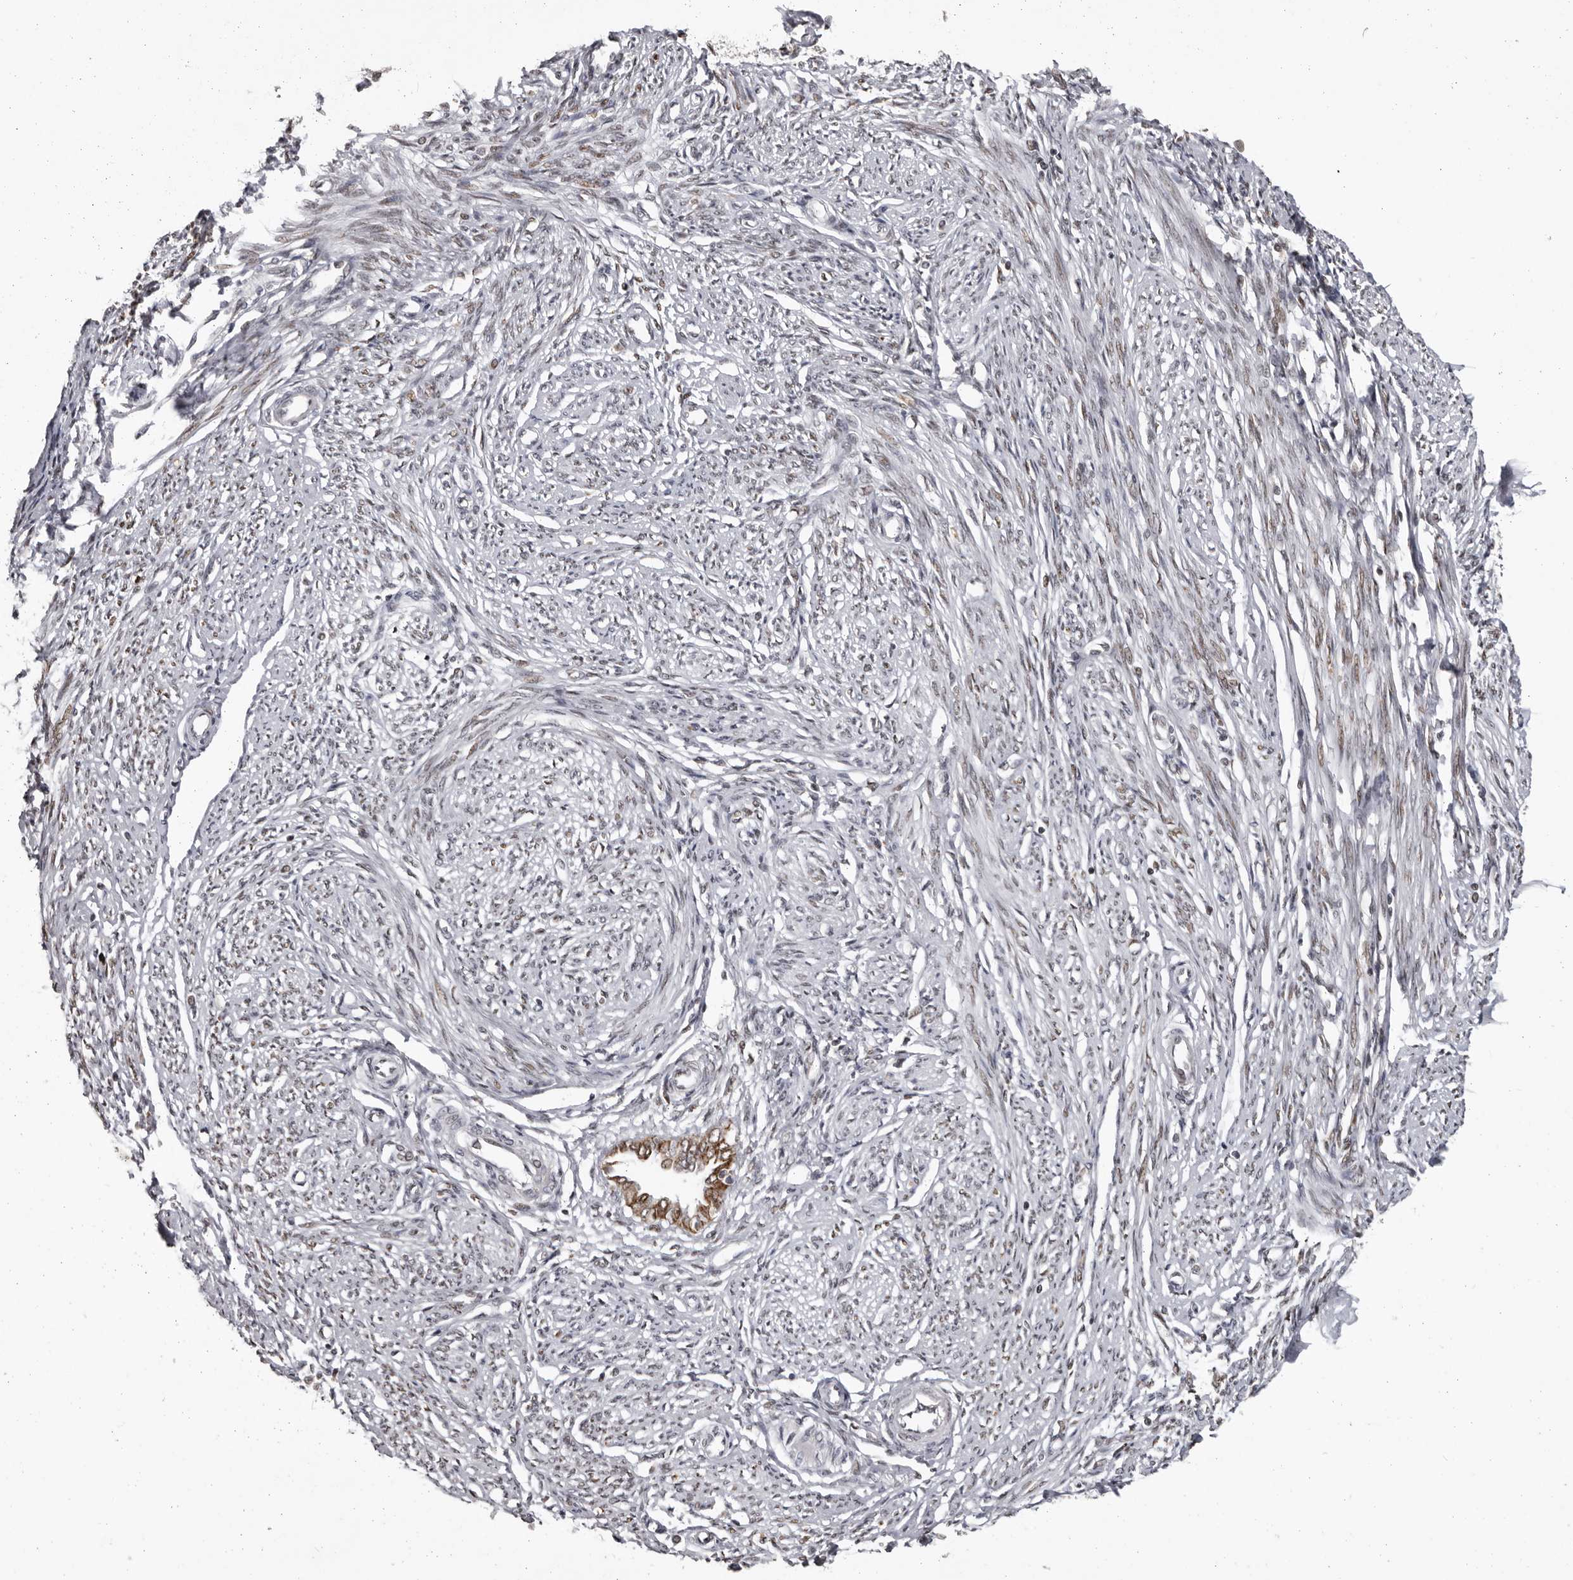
{"staining": {"intensity": "moderate", "quantity": "25%-75%", "location": "nuclear"}, "tissue": "endometrium", "cell_type": "Cells in endometrial stroma", "image_type": "normal", "snomed": [{"axis": "morphology", "description": "Normal tissue, NOS"}, {"axis": "topography", "description": "Endometrium"}], "caption": "The image demonstrates immunohistochemical staining of normal endometrium. There is moderate nuclear expression is identified in about 25%-75% of cells in endometrial stroma.", "gene": "C17orf99", "patient": {"sex": "female", "age": 56}}